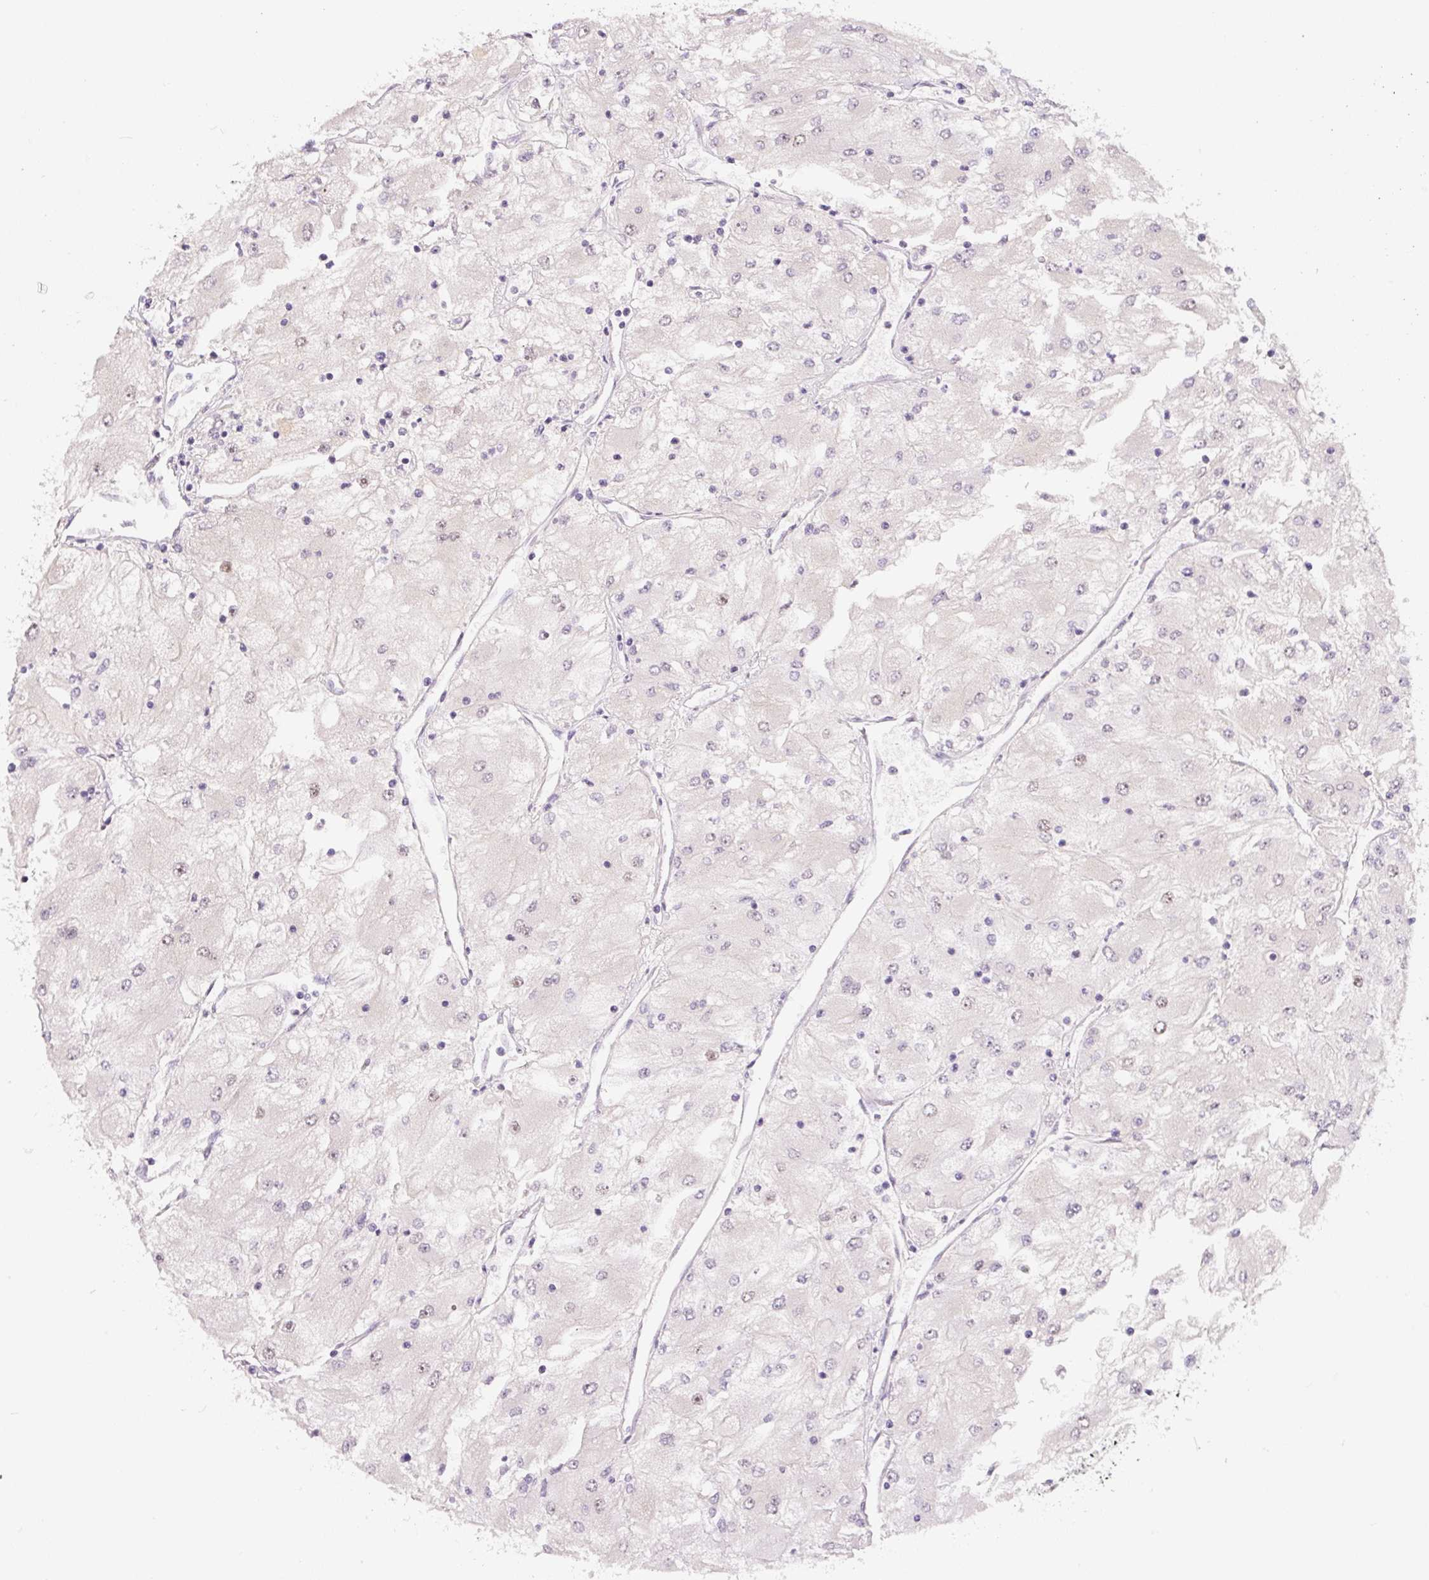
{"staining": {"intensity": "weak", "quantity": "<25%", "location": "nuclear"}, "tissue": "renal cancer", "cell_type": "Tumor cells", "image_type": "cancer", "snomed": [{"axis": "morphology", "description": "Adenocarcinoma, NOS"}, {"axis": "topography", "description": "Kidney"}], "caption": "This histopathology image is of renal cancer stained with immunohistochemistry to label a protein in brown with the nuclei are counter-stained blue. There is no expression in tumor cells.", "gene": "PWWP3B", "patient": {"sex": "male", "age": 80}}